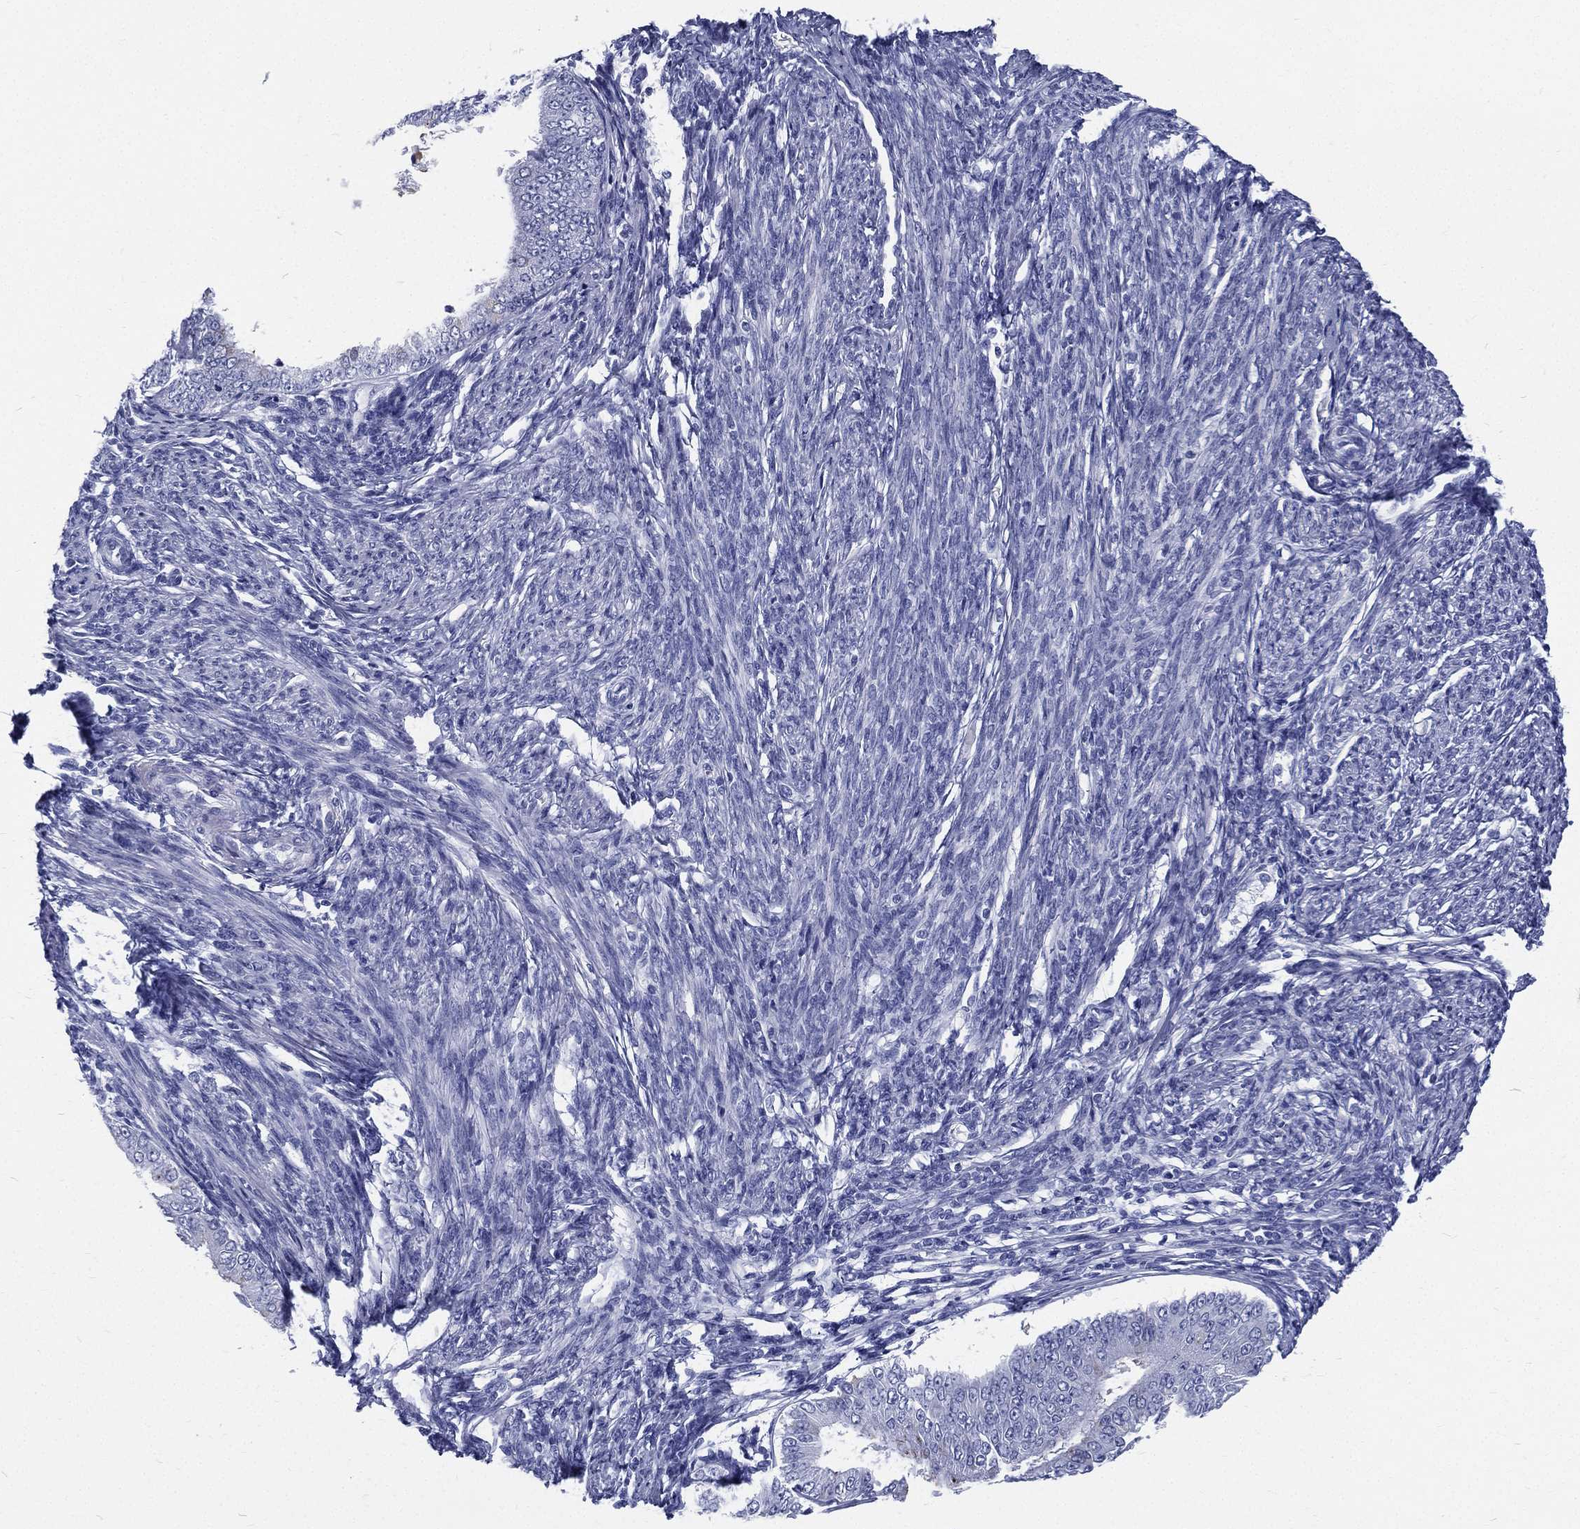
{"staining": {"intensity": "negative", "quantity": "none", "location": "none"}, "tissue": "endometrial cancer", "cell_type": "Tumor cells", "image_type": "cancer", "snomed": [{"axis": "morphology", "description": "Adenocarcinoma, NOS"}, {"axis": "topography", "description": "Endometrium"}], "caption": "DAB (3,3'-diaminobenzidine) immunohistochemical staining of human adenocarcinoma (endometrial) shows no significant positivity in tumor cells.", "gene": "RSPH4A", "patient": {"sex": "female", "age": 63}}